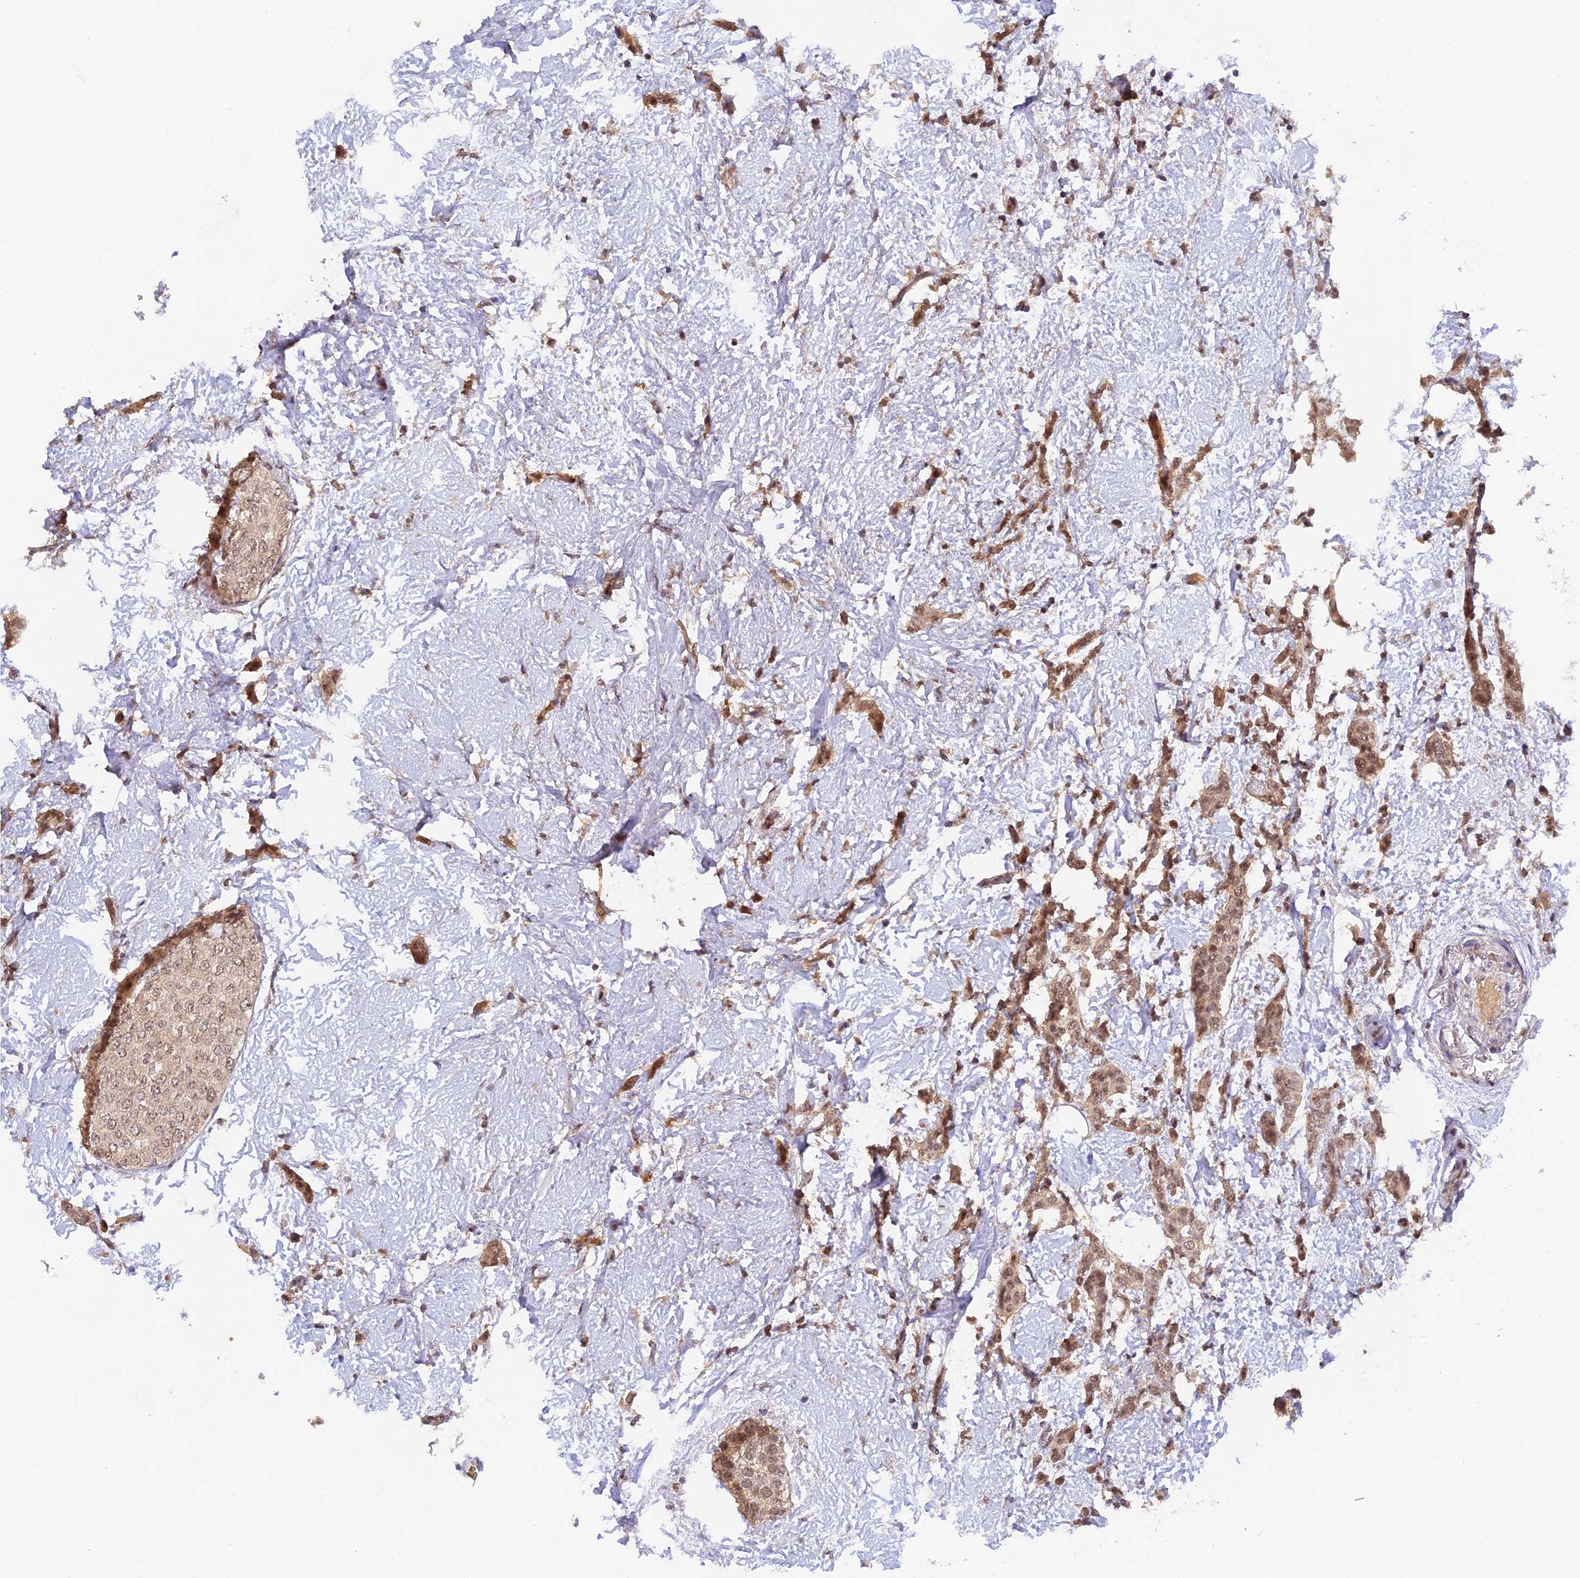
{"staining": {"intensity": "moderate", "quantity": ">75%", "location": "cytoplasmic/membranous,nuclear"}, "tissue": "breast cancer", "cell_type": "Tumor cells", "image_type": "cancer", "snomed": [{"axis": "morphology", "description": "Duct carcinoma"}, {"axis": "topography", "description": "Breast"}], "caption": "Immunohistochemical staining of breast cancer exhibits moderate cytoplasmic/membranous and nuclear protein staining in approximately >75% of tumor cells.", "gene": "ZNF436", "patient": {"sex": "female", "age": 72}}